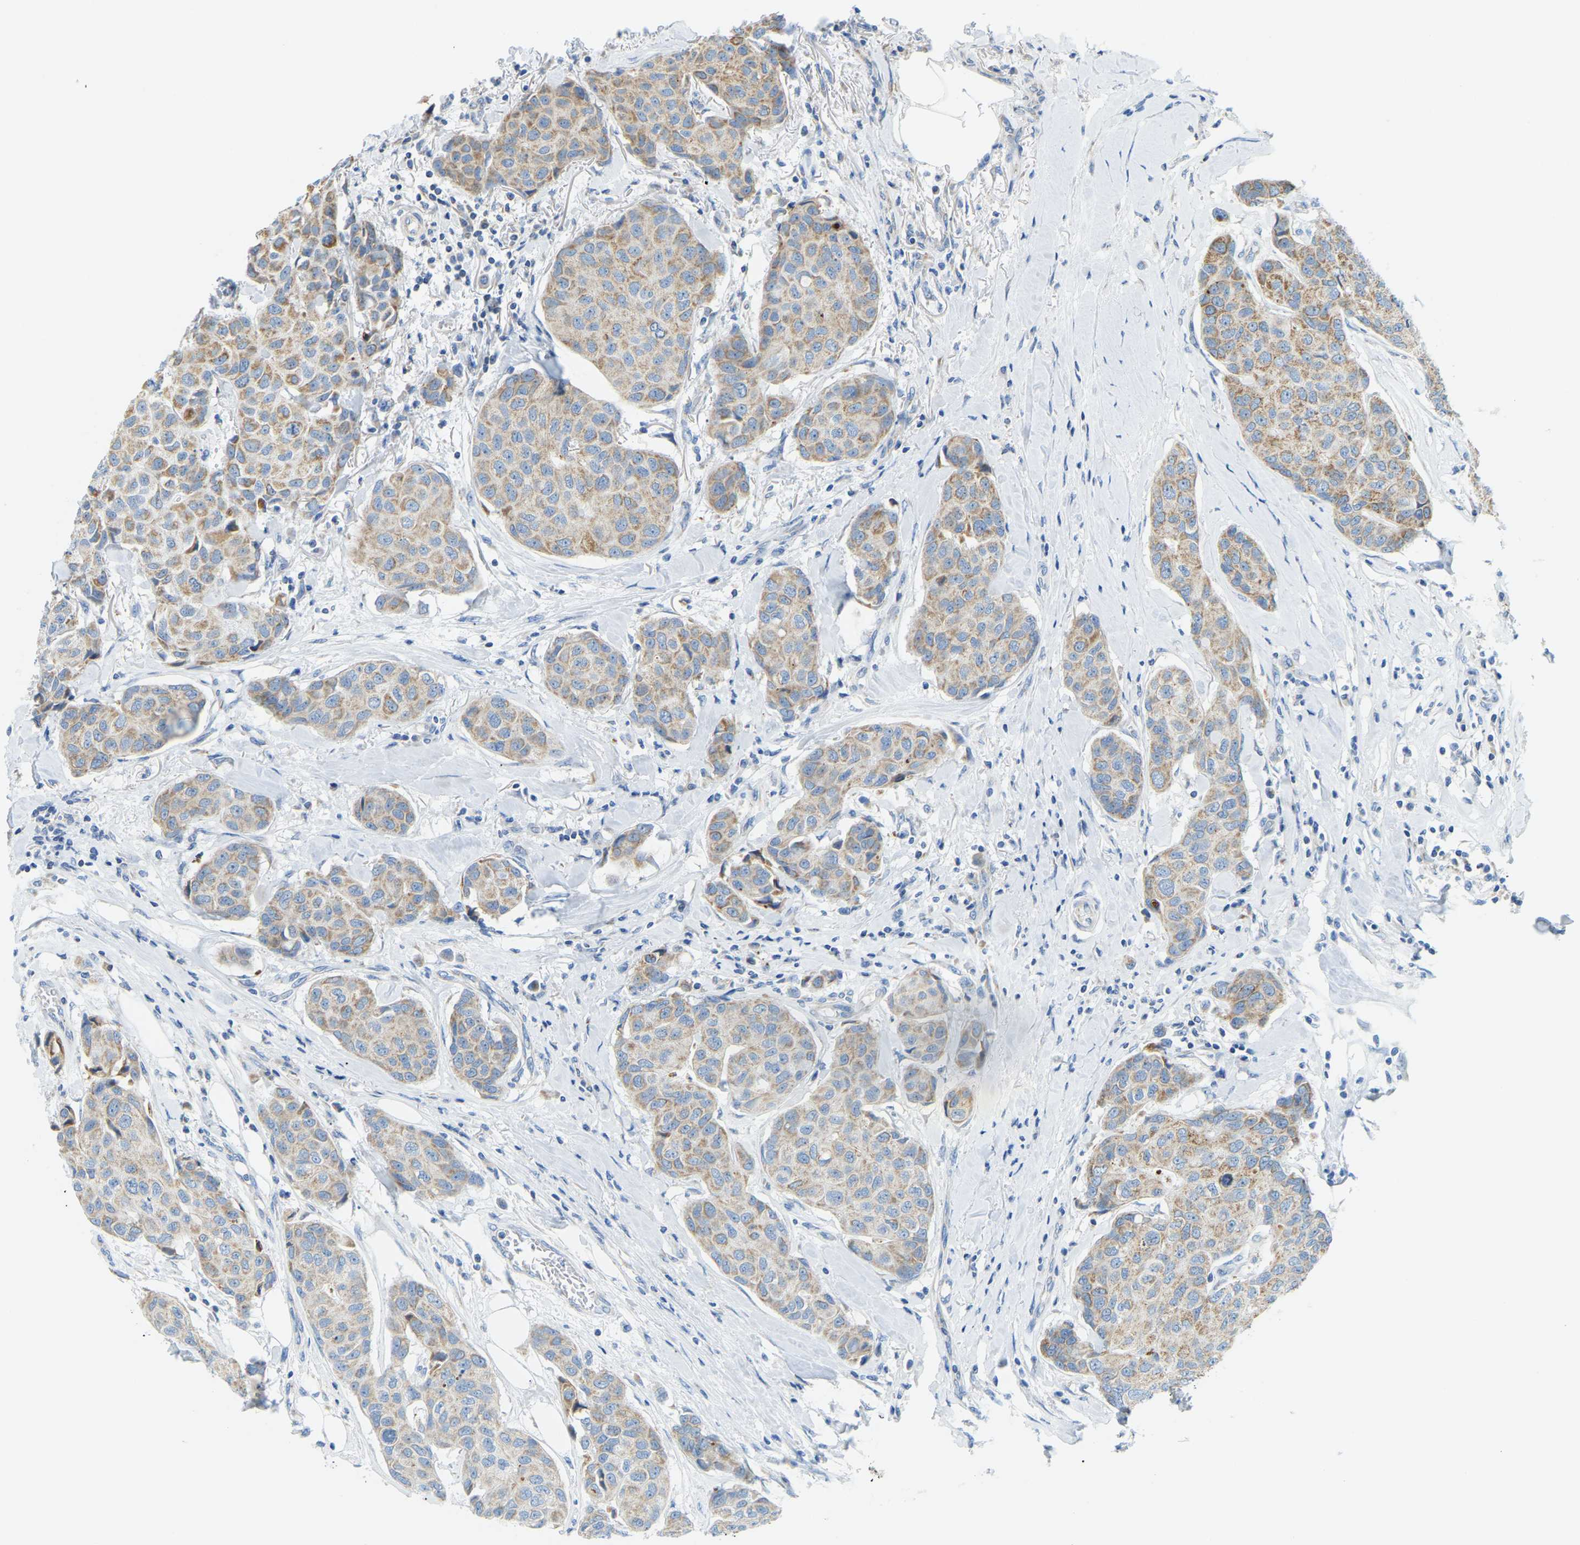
{"staining": {"intensity": "weak", "quantity": "25%-75%", "location": "cytoplasmic/membranous"}, "tissue": "breast cancer", "cell_type": "Tumor cells", "image_type": "cancer", "snomed": [{"axis": "morphology", "description": "Duct carcinoma"}, {"axis": "topography", "description": "Breast"}], "caption": "Breast cancer (intraductal carcinoma) was stained to show a protein in brown. There is low levels of weak cytoplasmic/membranous positivity in approximately 25%-75% of tumor cells. Nuclei are stained in blue.", "gene": "GDA", "patient": {"sex": "female", "age": 80}}